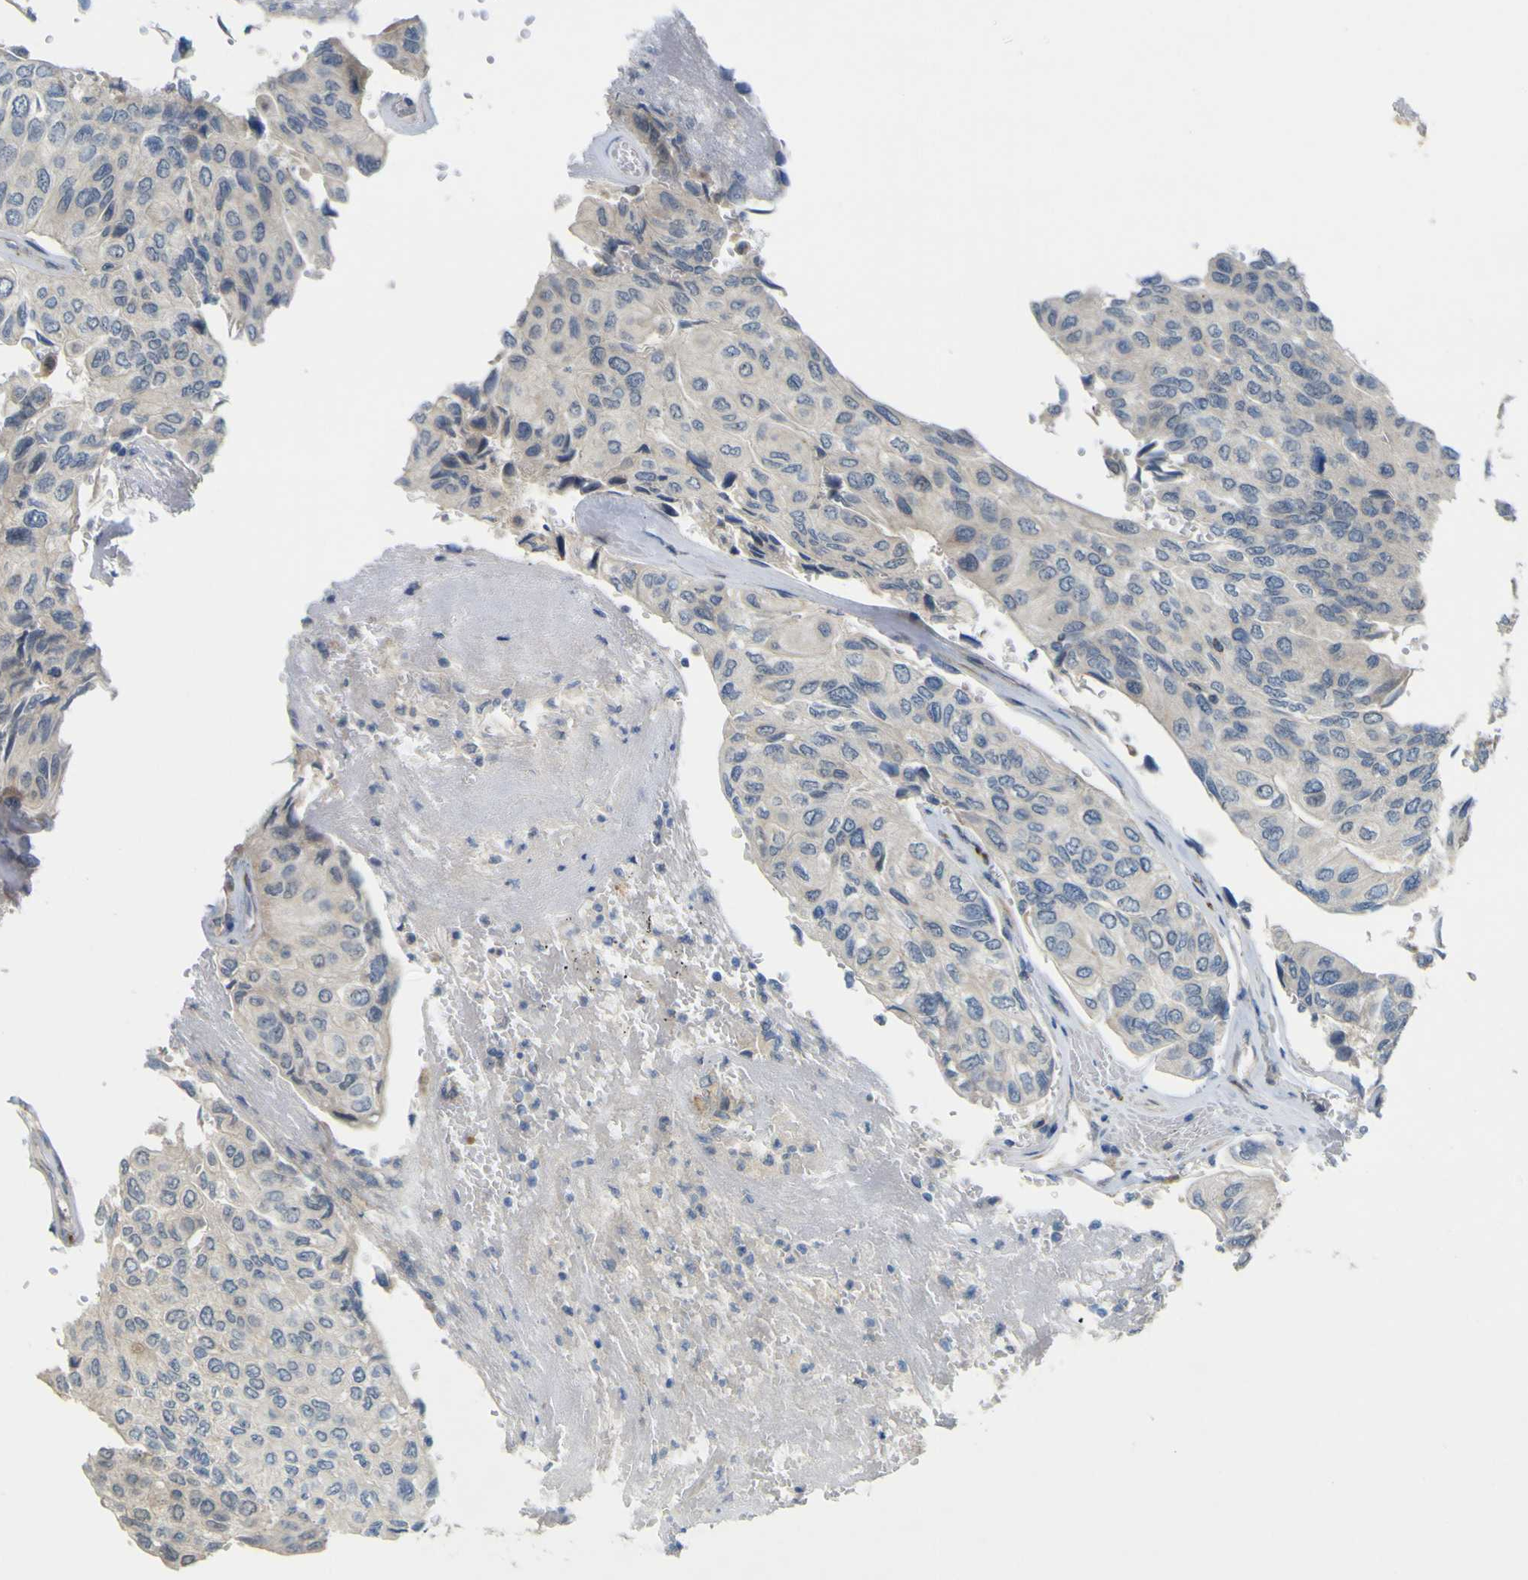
{"staining": {"intensity": "negative", "quantity": "none", "location": "none"}, "tissue": "urothelial cancer", "cell_type": "Tumor cells", "image_type": "cancer", "snomed": [{"axis": "morphology", "description": "Urothelial carcinoma, High grade"}, {"axis": "topography", "description": "Urinary bladder"}], "caption": "The histopathology image displays no significant expression in tumor cells of high-grade urothelial carcinoma. The staining is performed using DAB brown chromogen with nuclei counter-stained in using hematoxylin.", "gene": "IGF2R", "patient": {"sex": "male", "age": 66}}